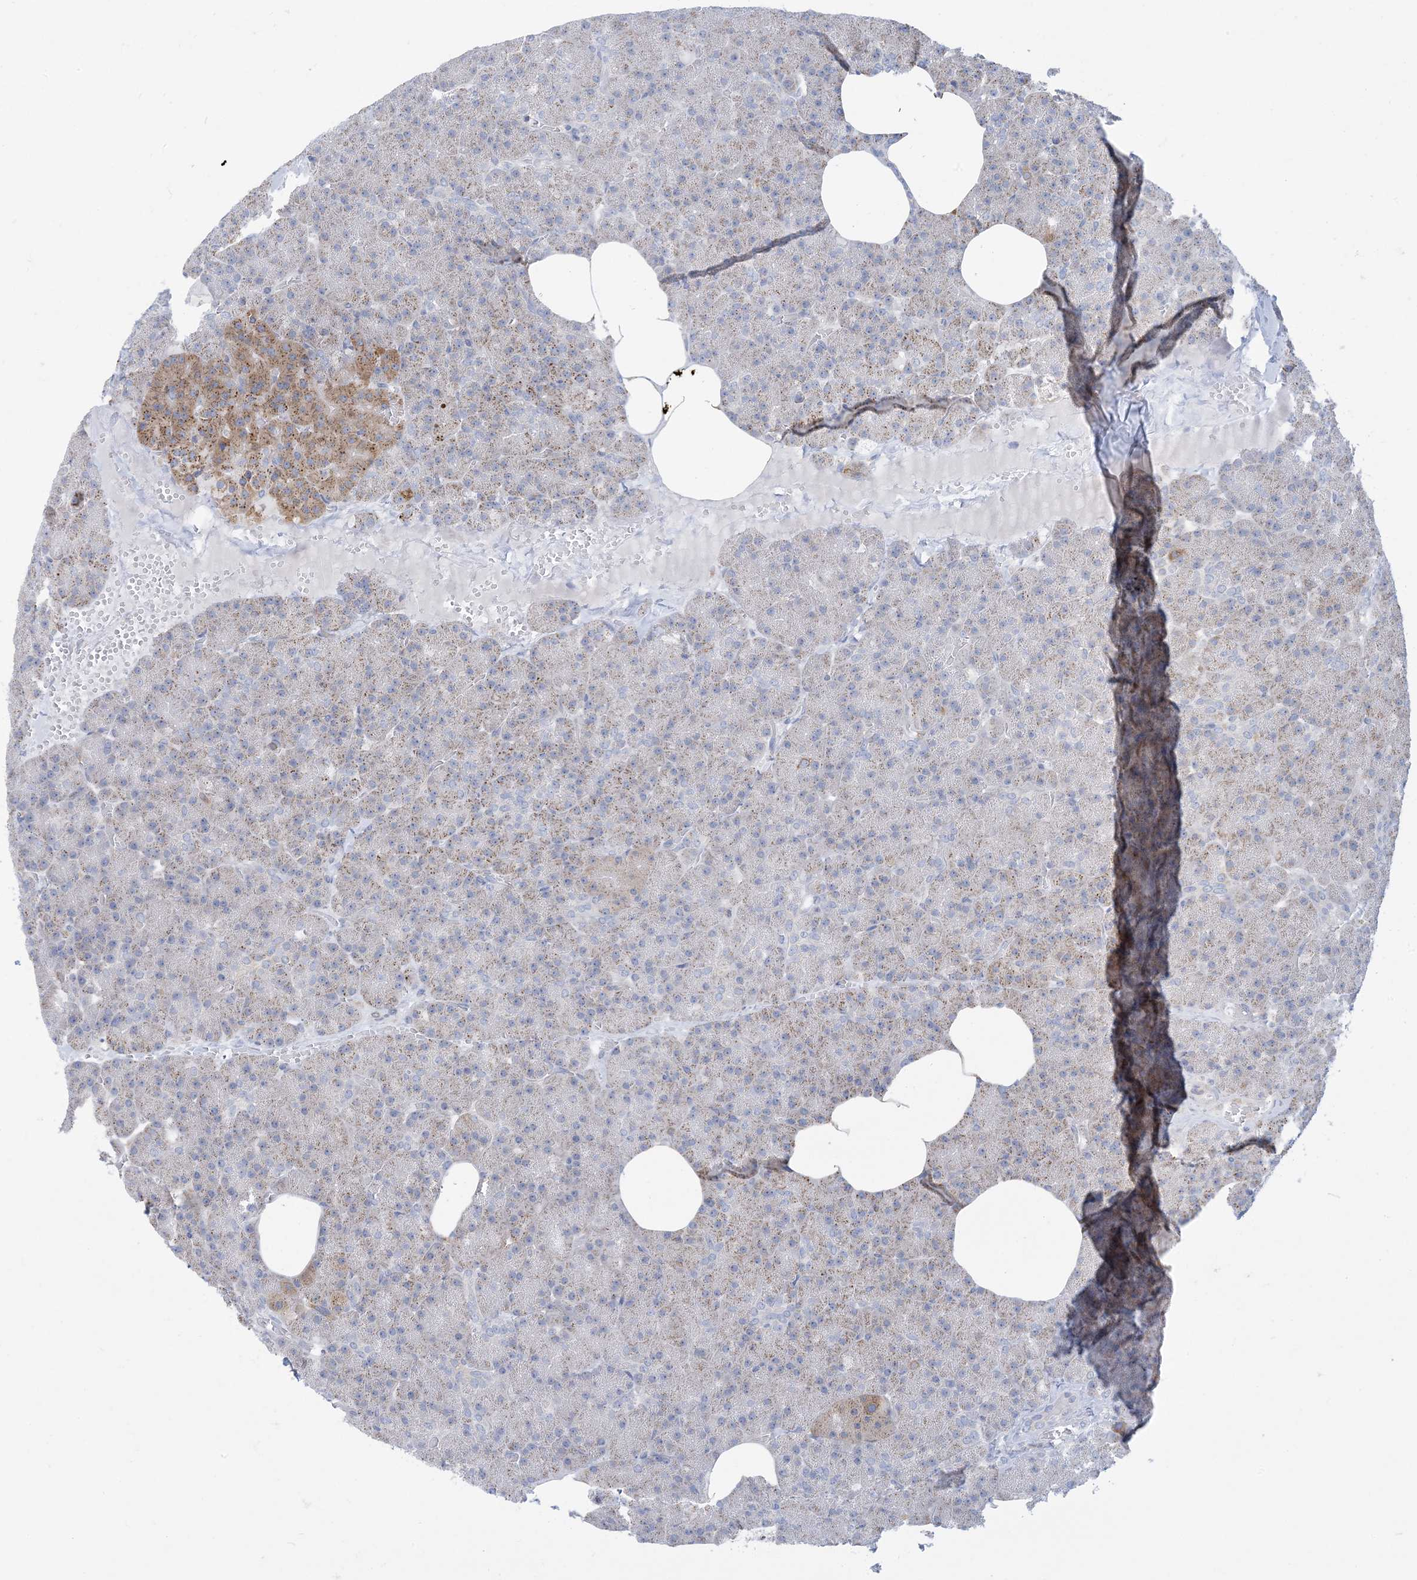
{"staining": {"intensity": "moderate", "quantity": "<25%", "location": "cytoplasmic/membranous"}, "tissue": "pancreas", "cell_type": "Exocrine glandular cells", "image_type": "normal", "snomed": [{"axis": "morphology", "description": "Normal tissue, NOS"}, {"axis": "morphology", "description": "Carcinoid, malignant, NOS"}, {"axis": "topography", "description": "Pancreas"}], "caption": "Pancreas stained with a brown dye reveals moderate cytoplasmic/membranous positive staining in approximately <25% of exocrine glandular cells.", "gene": "AOC1", "patient": {"sex": "female", "age": 35}}